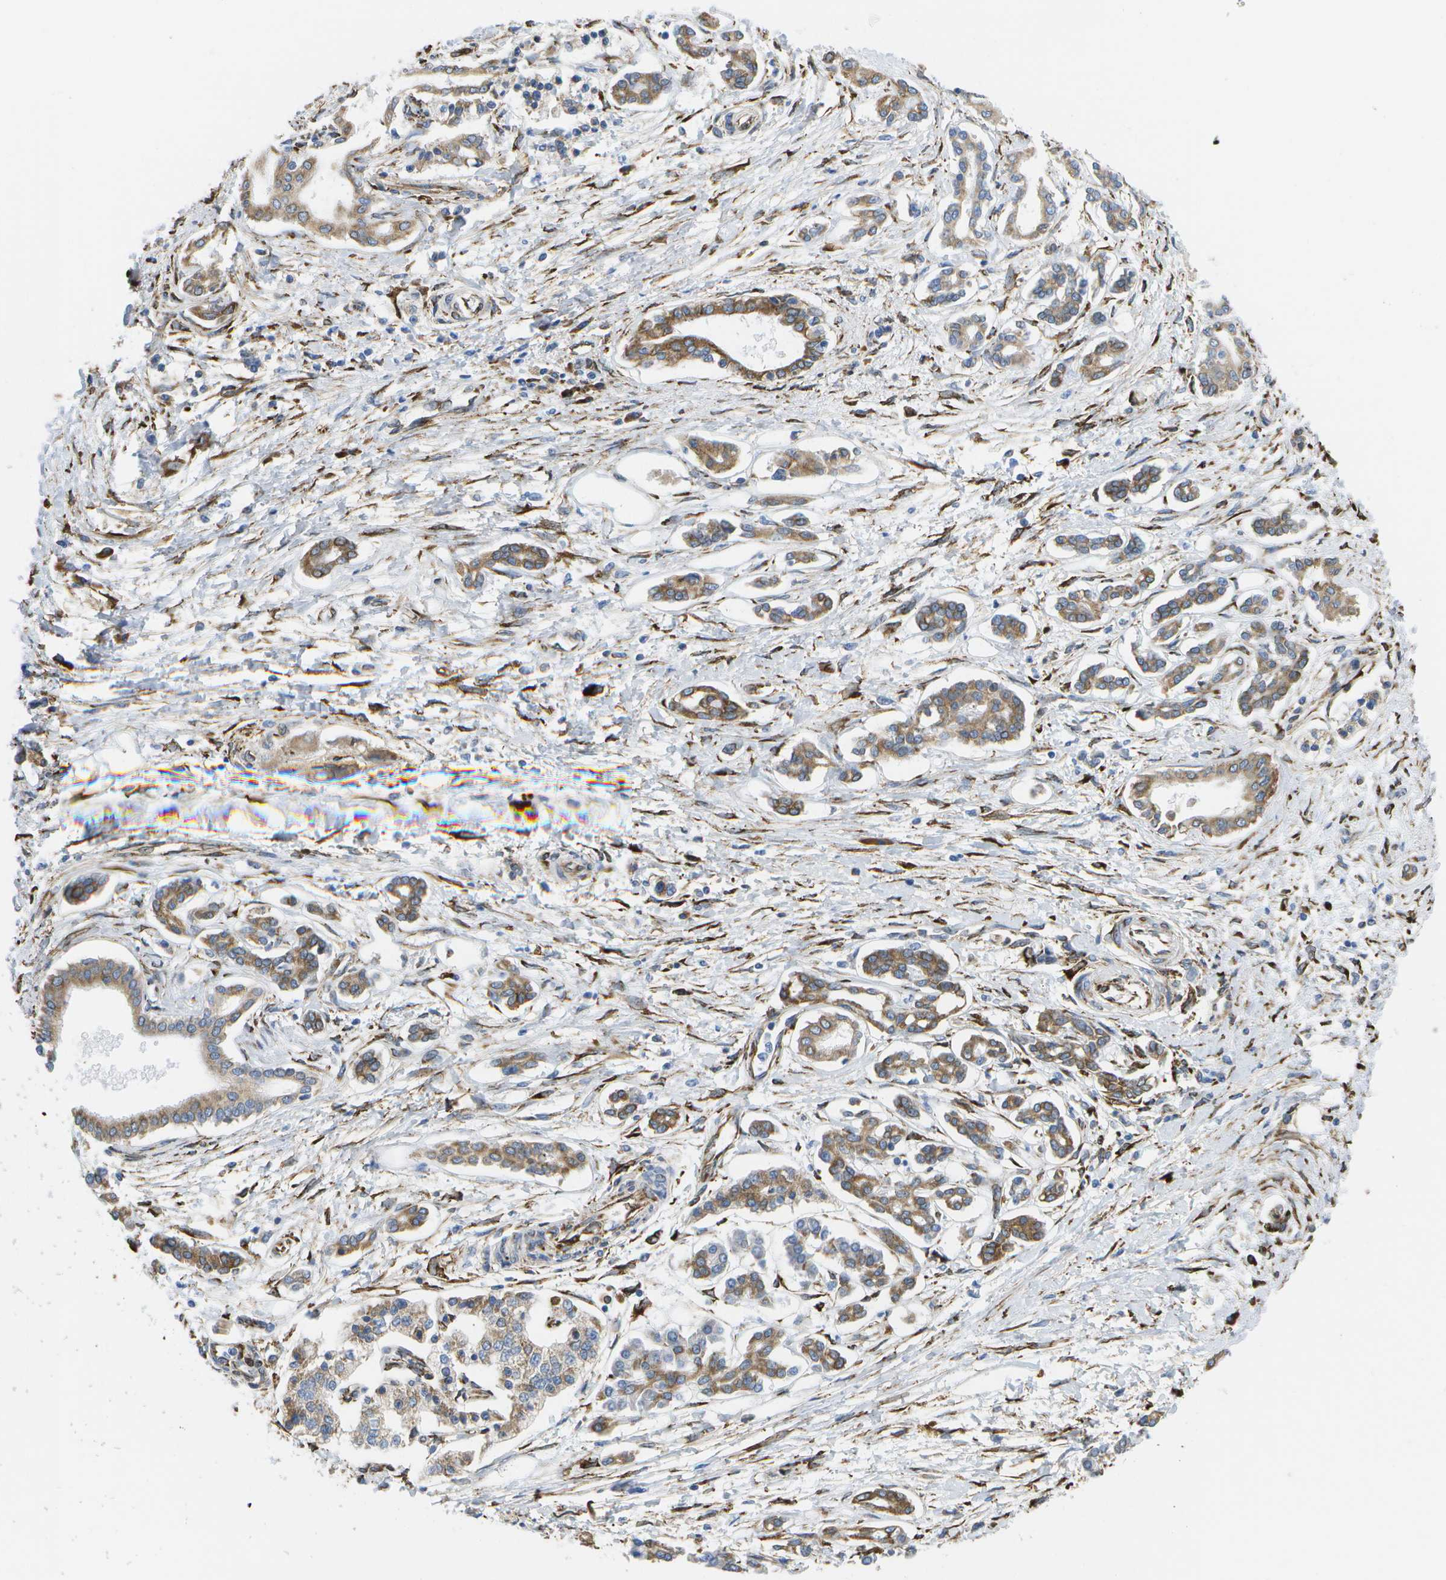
{"staining": {"intensity": "moderate", "quantity": ">75%", "location": "cytoplasmic/membranous"}, "tissue": "pancreatic cancer", "cell_type": "Tumor cells", "image_type": "cancer", "snomed": [{"axis": "morphology", "description": "Adenocarcinoma, NOS"}, {"axis": "topography", "description": "Pancreas"}], "caption": "DAB immunohistochemical staining of pancreatic cancer displays moderate cytoplasmic/membranous protein positivity in about >75% of tumor cells.", "gene": "ZDHHC17", "patient": {"sex": "male", "age": 56}}